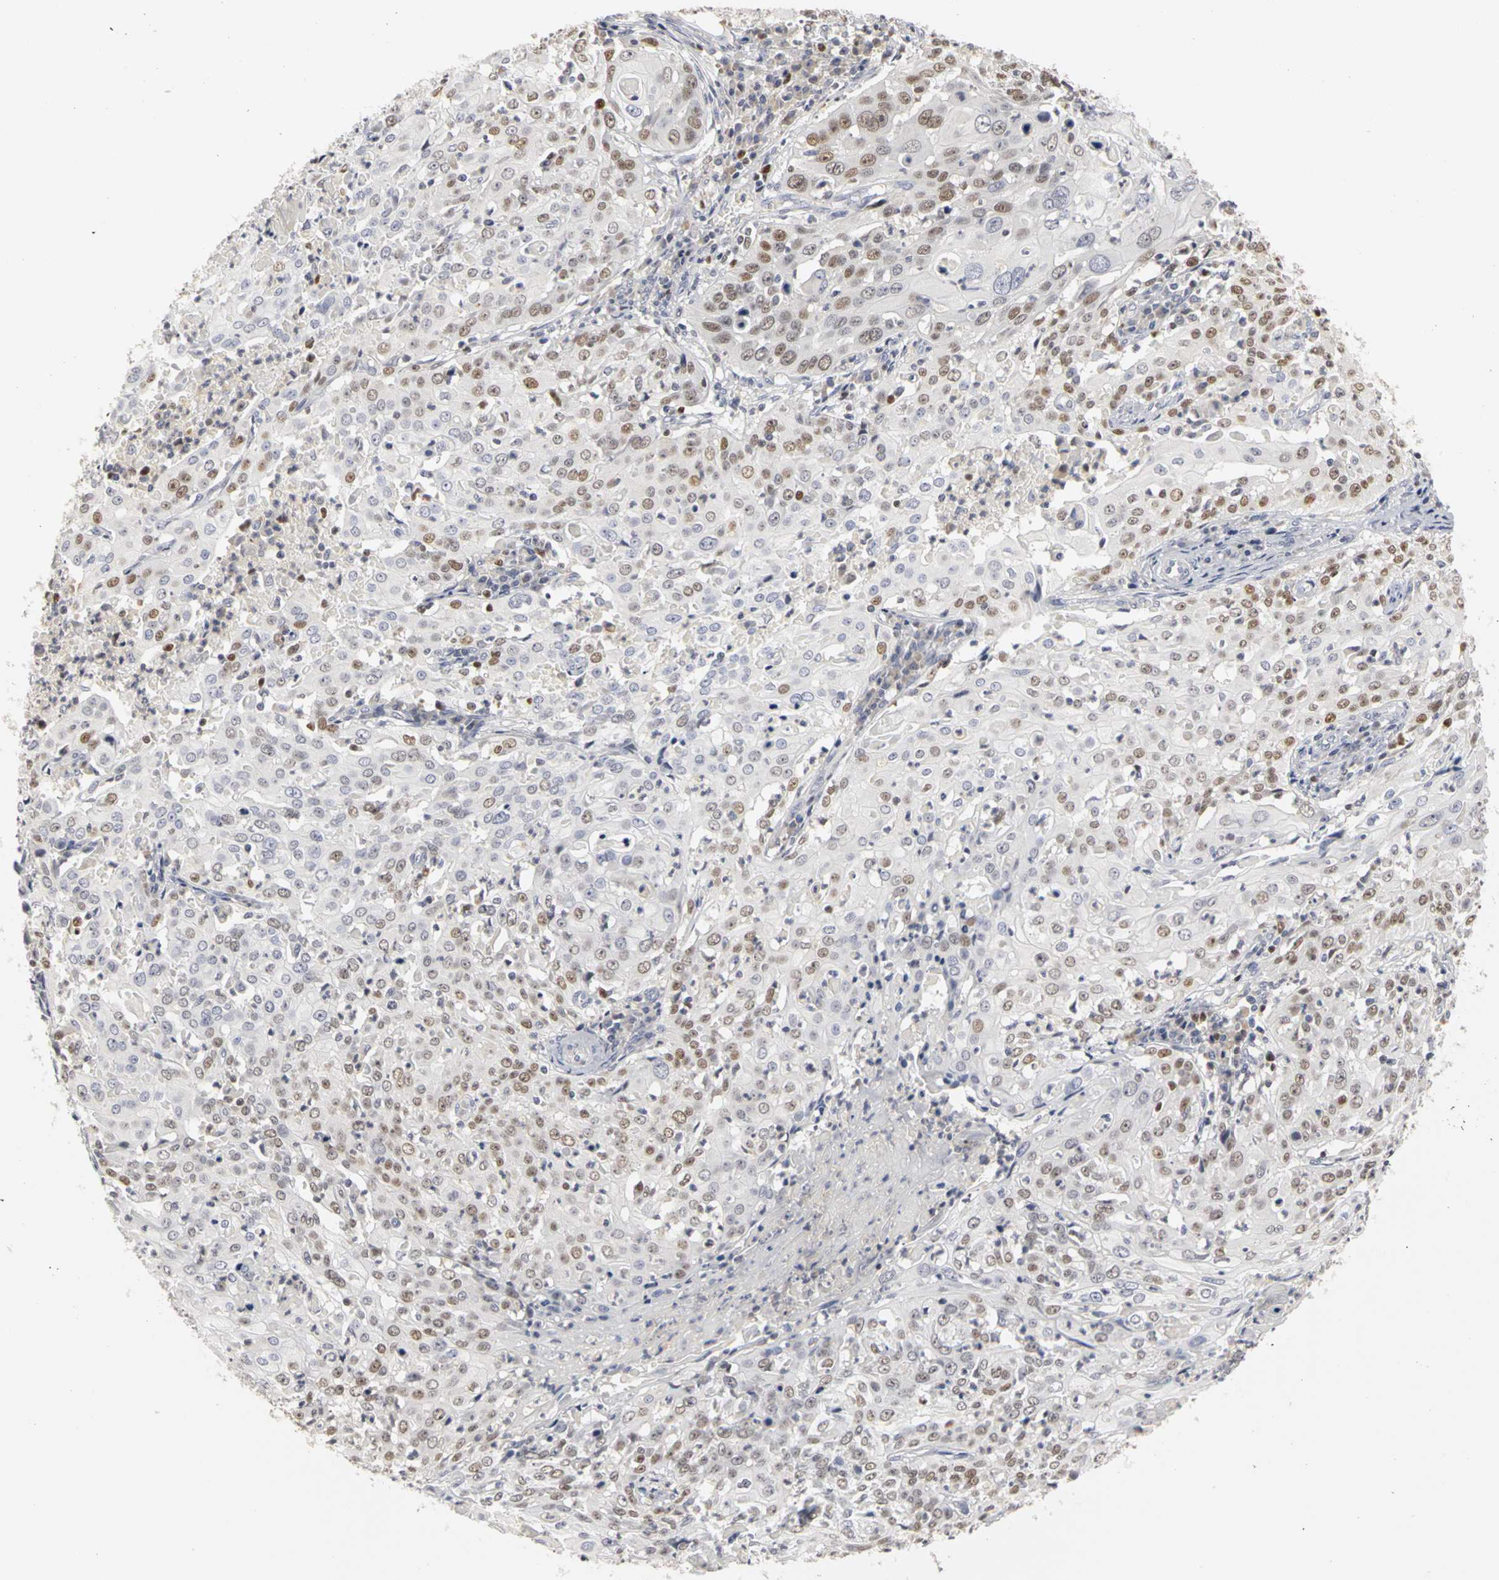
{"staining": {"intensity": "strong", "quantity": "25%-75%", "location": "nuclear"}, "tissue": "cervical cancer", "cell_type": "Tumor cells", "image_type": "cancer", "snomed": [{"axis": "morphology", "description": "Squamous cell carcinoma, NOS"}, {"axis": "topography", "description": "Cervix"}], "caption": "There is high levels of strong nuclear positivity in tumor cells of cervical cancer (squamous cell carcinoma), as demonstrated by immunohistochemical staining (brown color).", "gene": "MCM6", "patient": {"sex": "female", "age": 39}}